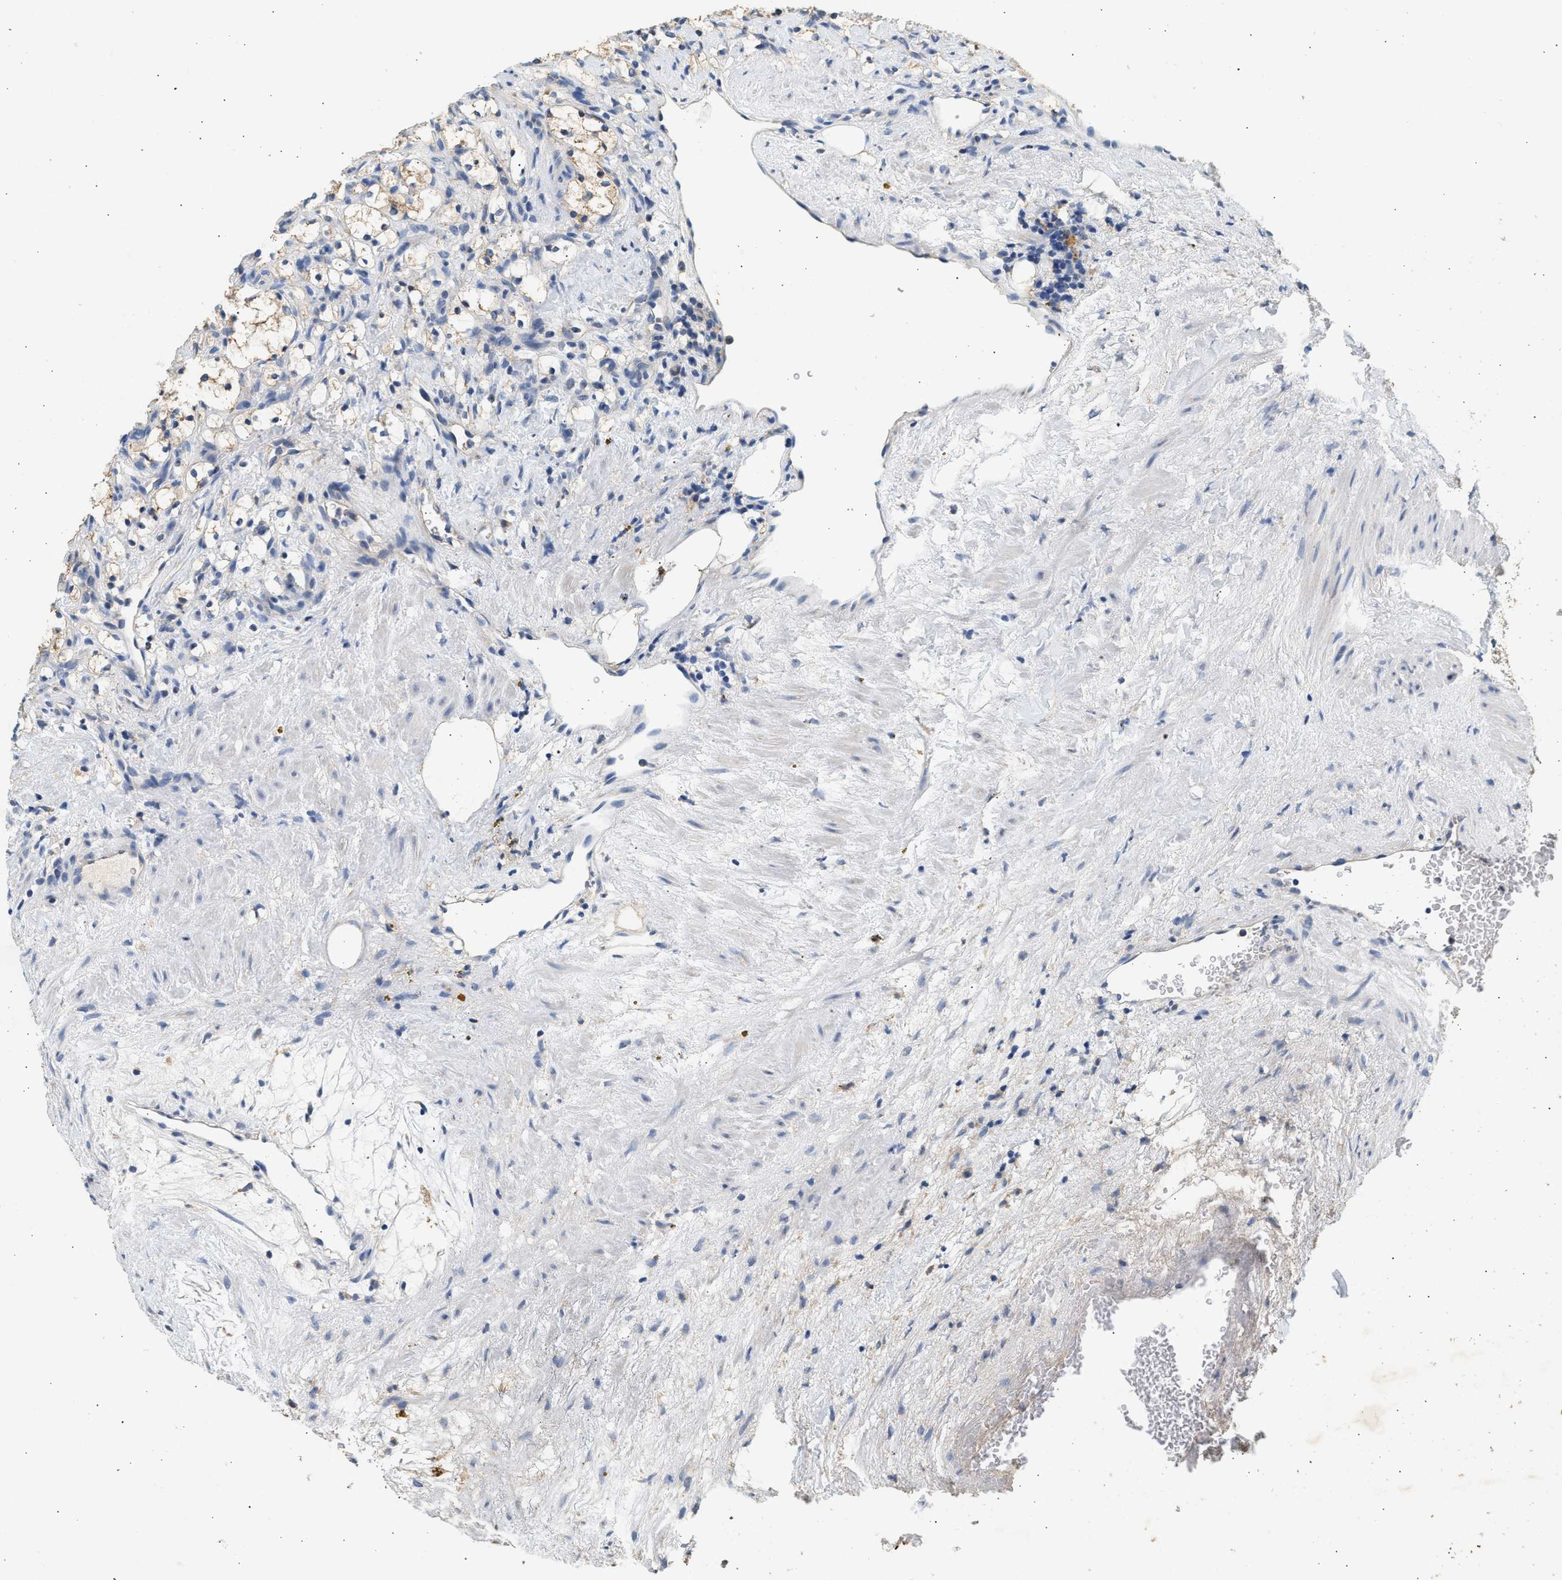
{"staining": {"intensity": "weak", "quantity": ">75%", "location": "cytoplasmic/membranous"}, "tissue": "renal cancer", "cell_type": "Tumor cells", "image_type": "cancer", "snomed": [{"axis": "morphology", "description": "Adenocarcinoma, NOS"}, {"axis": "topography", "description": "Kidney"}], "caption": "A brown stain shows weak cytoplasmic/membranous positivity of a protein in renal cancer (adenocarcinoma) tumor cells.", "gene": "WDR31", "patient": {"sex": "female", "age": 69}}